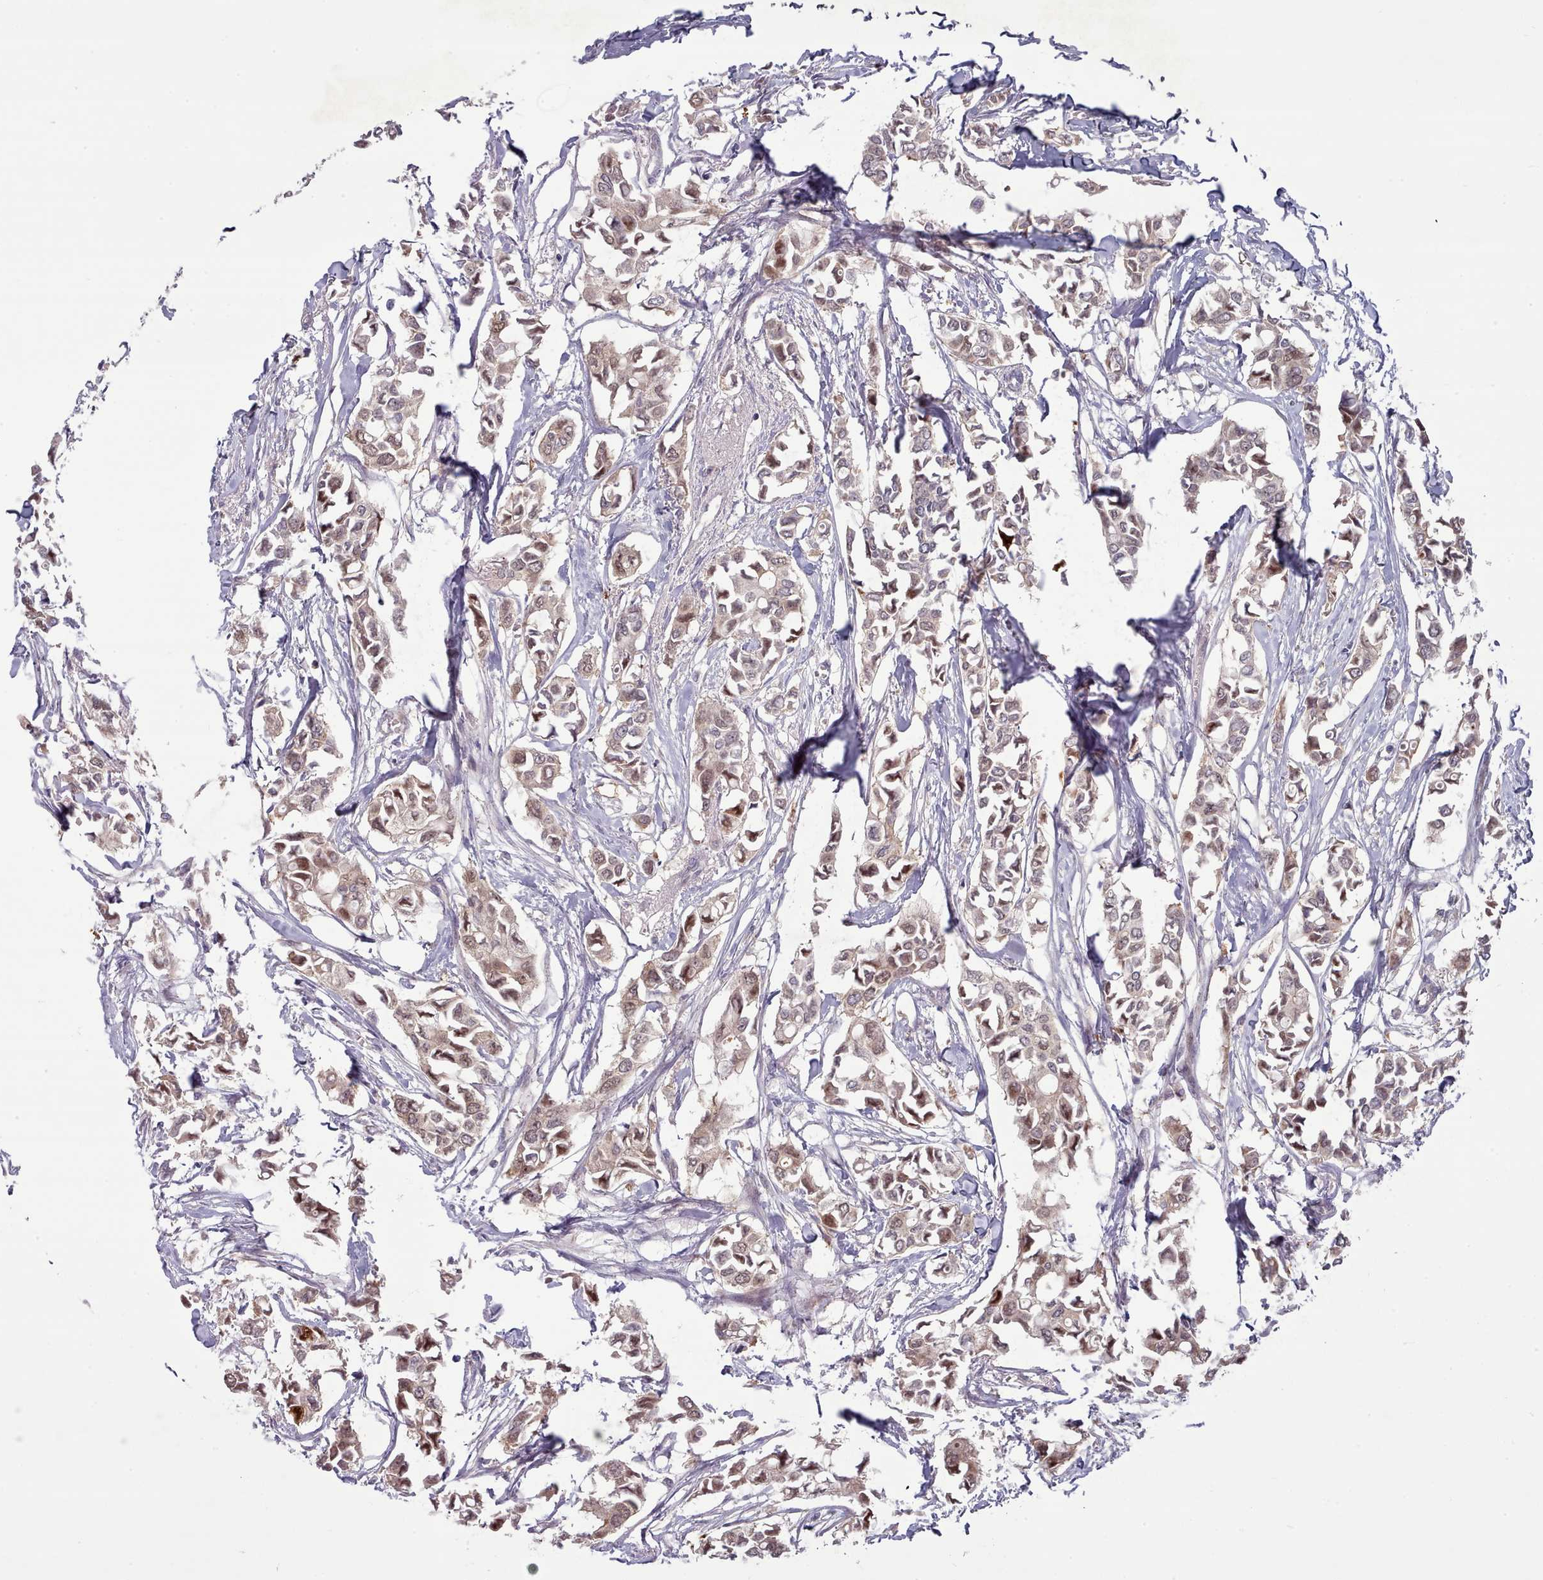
{"staining": {"intensity": "moderate", "quantity": ">75%", "location": "cytoplasmic/membranous,nuclear"}, "tissue": "breast cancer", "cell_type": "Tumor cells", "image_type": "cancer", "snomed": [{"axis": "morphology", "description": "Duct carcinoma"}, {"axis": "topography", "description": "Breast"}], "caption": "The histopathology image shows a brown stain indicating the presence of a protein in the cytoplasmic/membranous and nuclear of tumor cells in breast cancer (infiltrating ductal carcinoma).", "gene": "CLNS1A", "patient": {"sex": "female", "age": 41}}